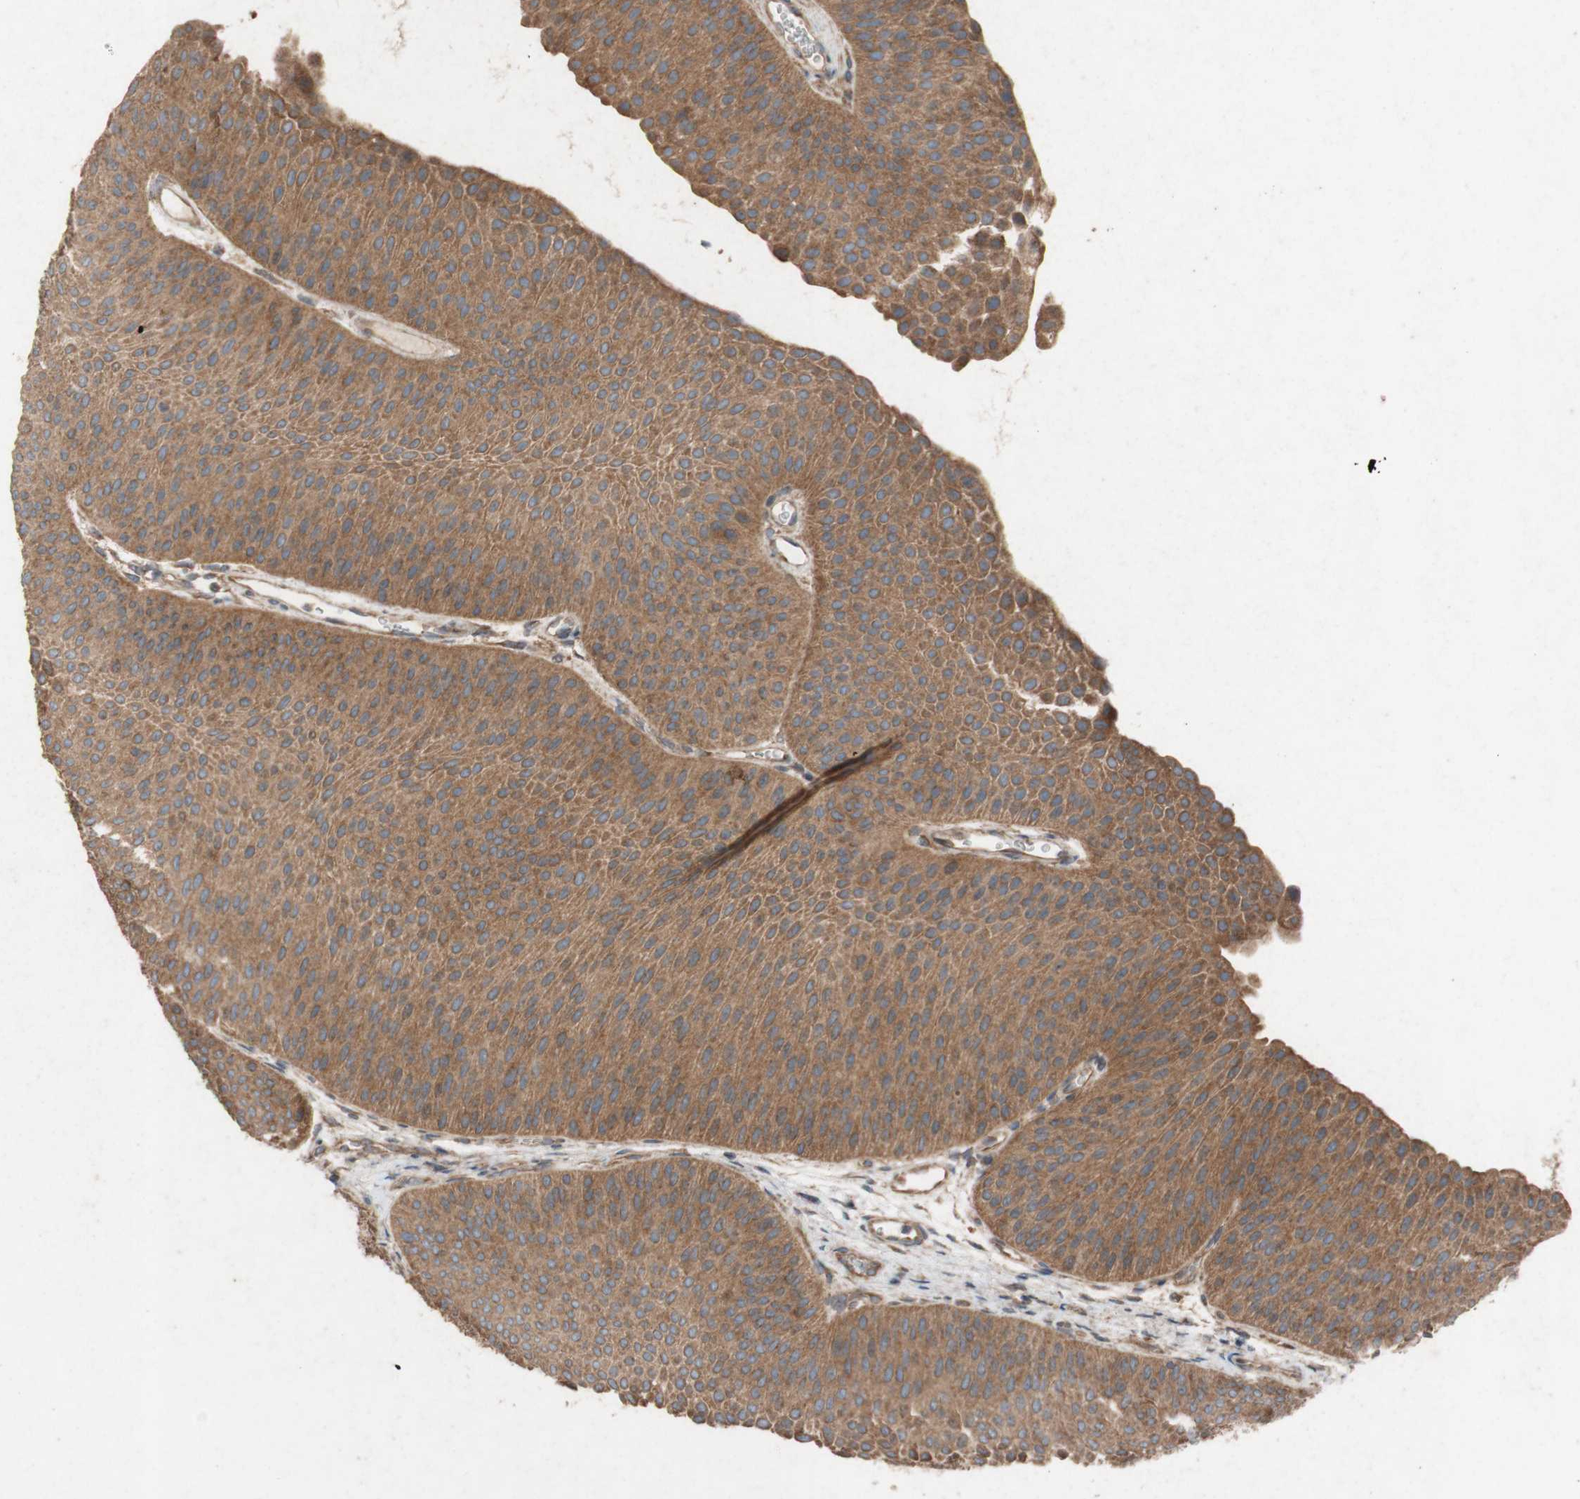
{"staining": {"intensity": "moderate", "quantity": ">75%", "location": "cytoplasmic/membranous"}, "tissue": "urothelial cancer", "cell_type": "Tumor cells", "image_type": "cancer", "snomed": [{"axis": "morphology", "description": "Urothelial carcinoma, Low grade"}, {"axis": "topography", "description": "Urinary bladder"}], "caption": "A histopathology image showing moderate cytoplasmic/membranous staining in about >75% of tumor cells in urothelial cancer, as visualized by brown immunohistochemical staining.", "gene": "TST", "patient": {"sex": "female", "age": 60}}